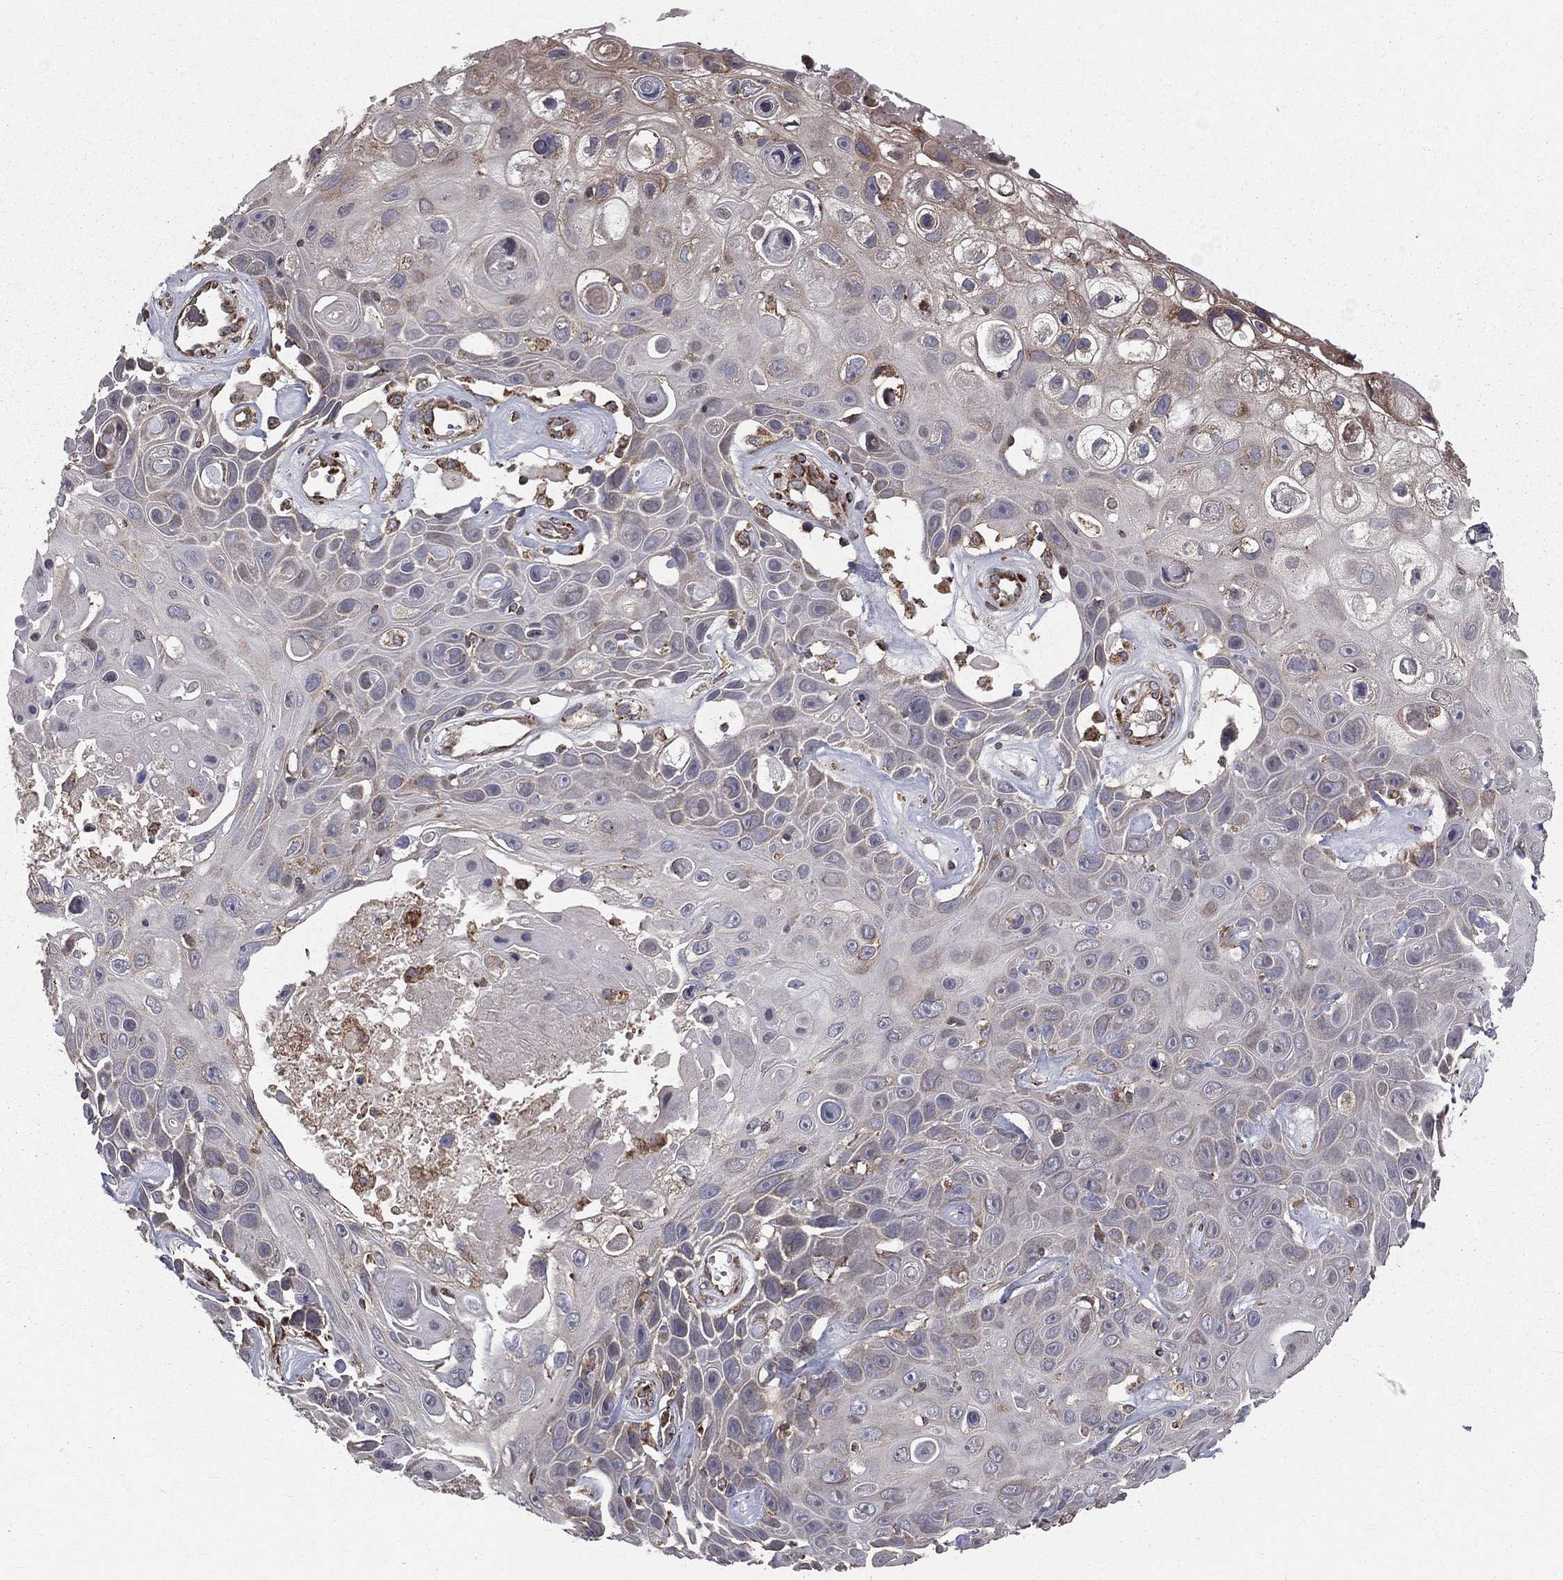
{"staining": {"intensity": "weak", "quantity": "<25%", "location": "cytoplasmic/membranous"}, "tissue": "skin cancer", "cell_type": "Tumor cells", "image_type": "cancer", "snomed": [{"axis": "morphology", "description": "Squamous cell carcinoma, NOS"}, {"axis": "topography", "description": "Skin"}], "caption": "A high-resolution histopathology image shows IHC staining of skin cancer (squamous cell carcinoma), which demonstrates no significant expression in tumor cells.", "gene": "OLFML1", "patient": {"sex": "male", "age": 82}}